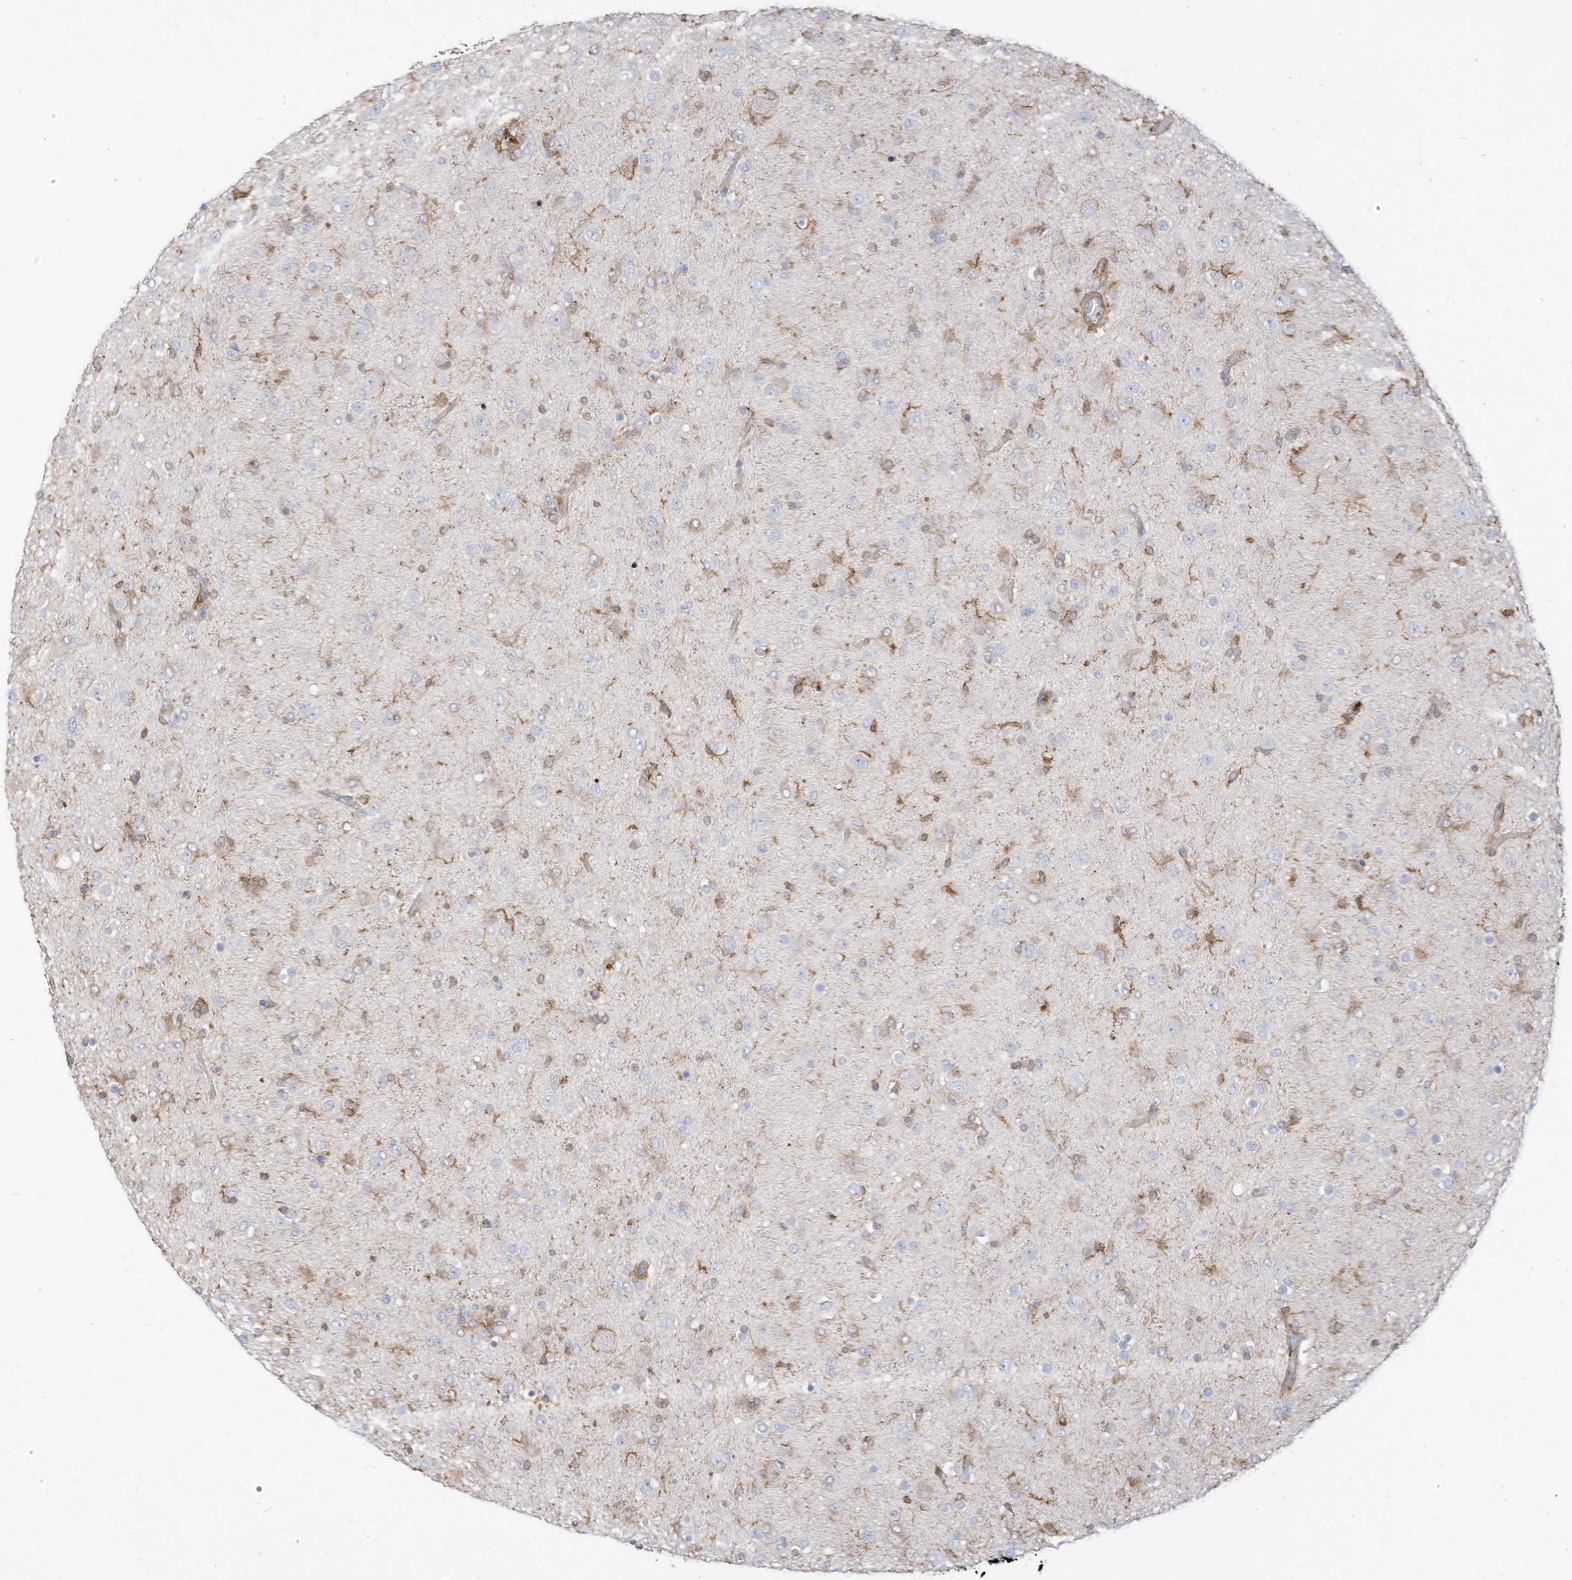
{"staining": {"intensity": "negative", "quantity": "none", "location": "none"}, "tissue": "glioma", "cell_type": "Tumor cells", "image_type": "cancer", "snomed": [{"axis": "morphology", "description": "Glioma, malignant, Low grade"}, {"axis": "topography", "description": "Brain"}], "caption": "Immunohistochemistry of human glioma displays no positivity in tumor cells.", "gene": "ATP13A1", "patient": {"sex": "male", "age": 65}}